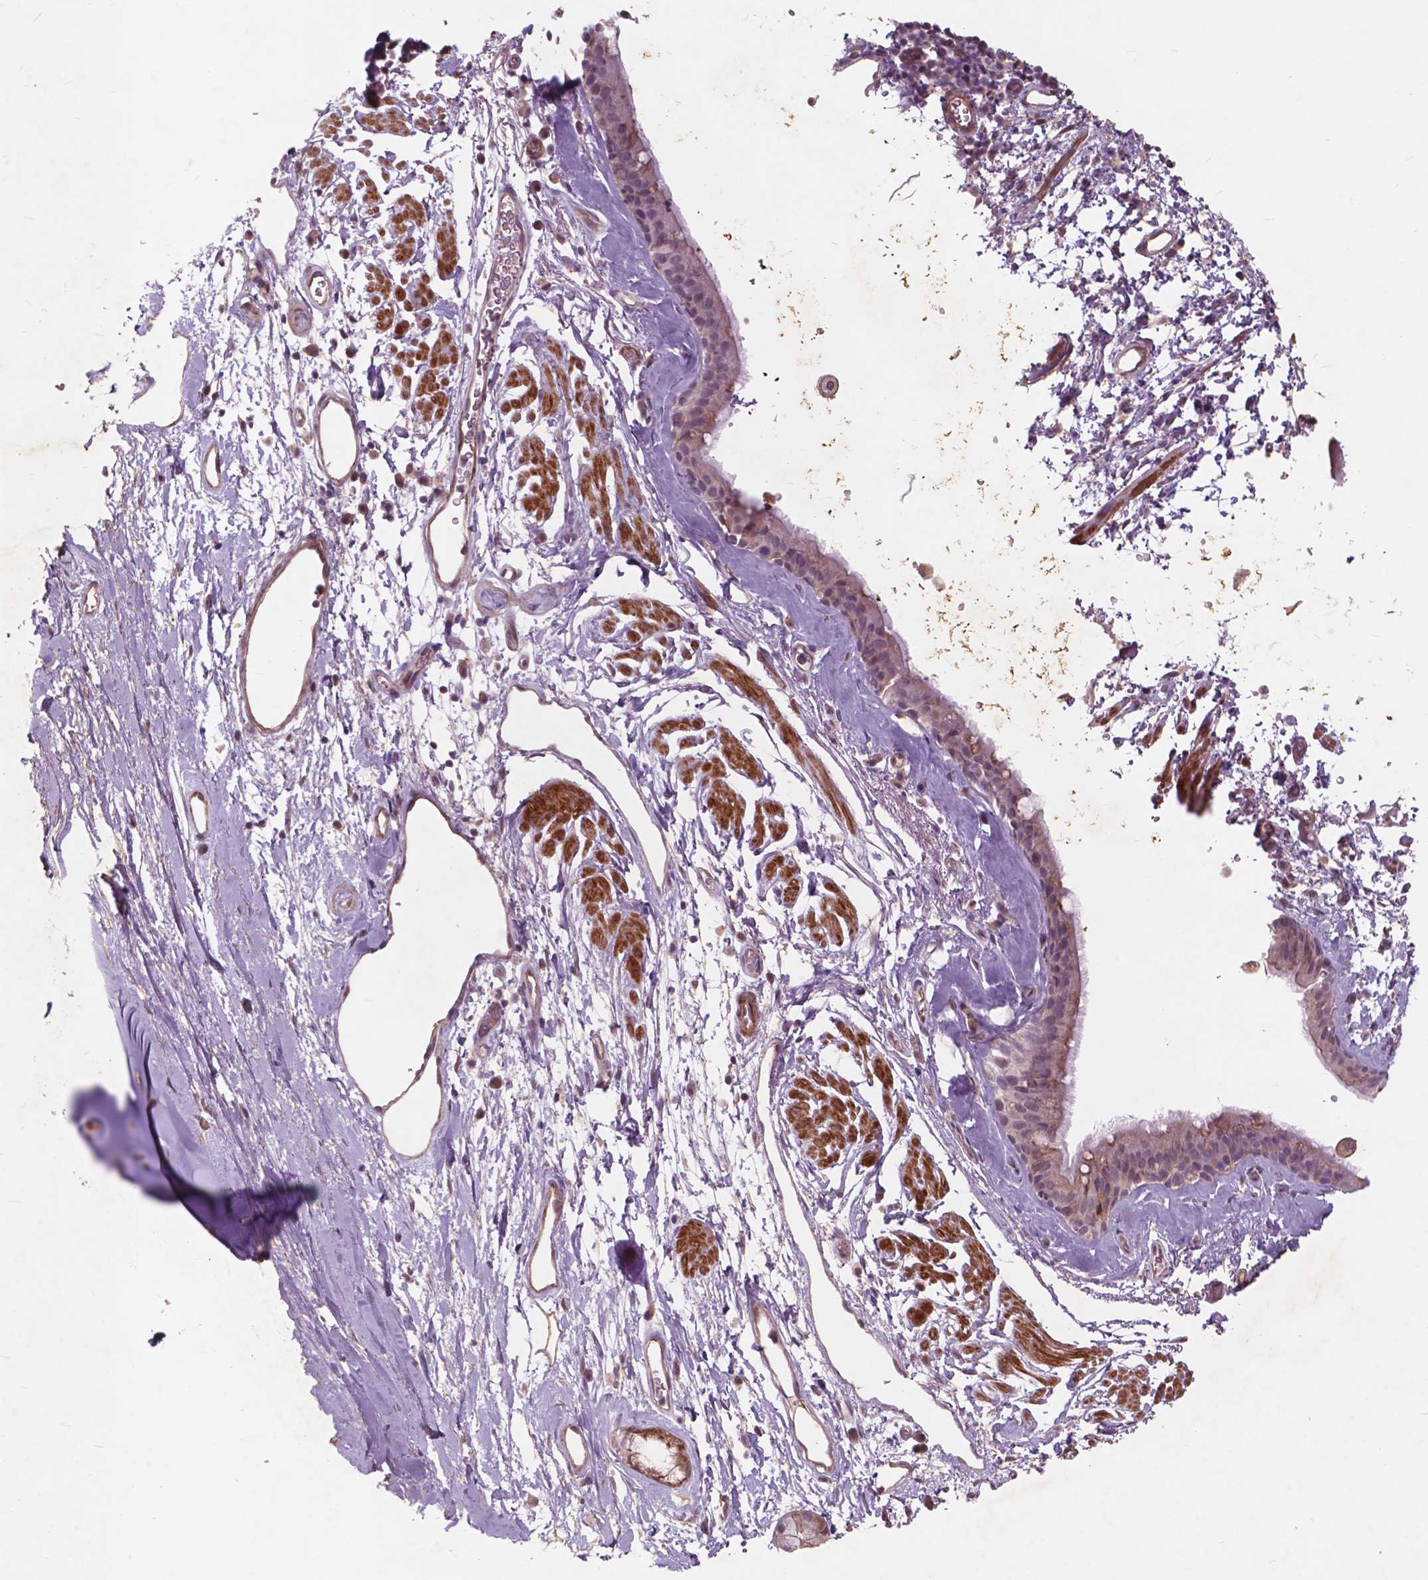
{"staining": {"intensity": "weak", "quantity": "<25%", "location": "cytoplasmic/membranous"}, "tissue": "bronchus", "cell_type": "Respiratory epithelial cells", "image_type": "normal", "snomed": [{"axis": "morphology", "description": "Normal tissue, NOS"}, {"axis": "topography", "description": "Cartilage tissue"}, {"axis": "topography", "description": "Bronchus"}], "caption": "Bronchus was stained to show a protein in brown. There is no significant expression in respiratory epithelial cells. (Brightfield microscopy of DAB immunohistochemistry at high magnification).", "gene": "RFPL4B", "patient": {"sex": "male", "age": 58}}